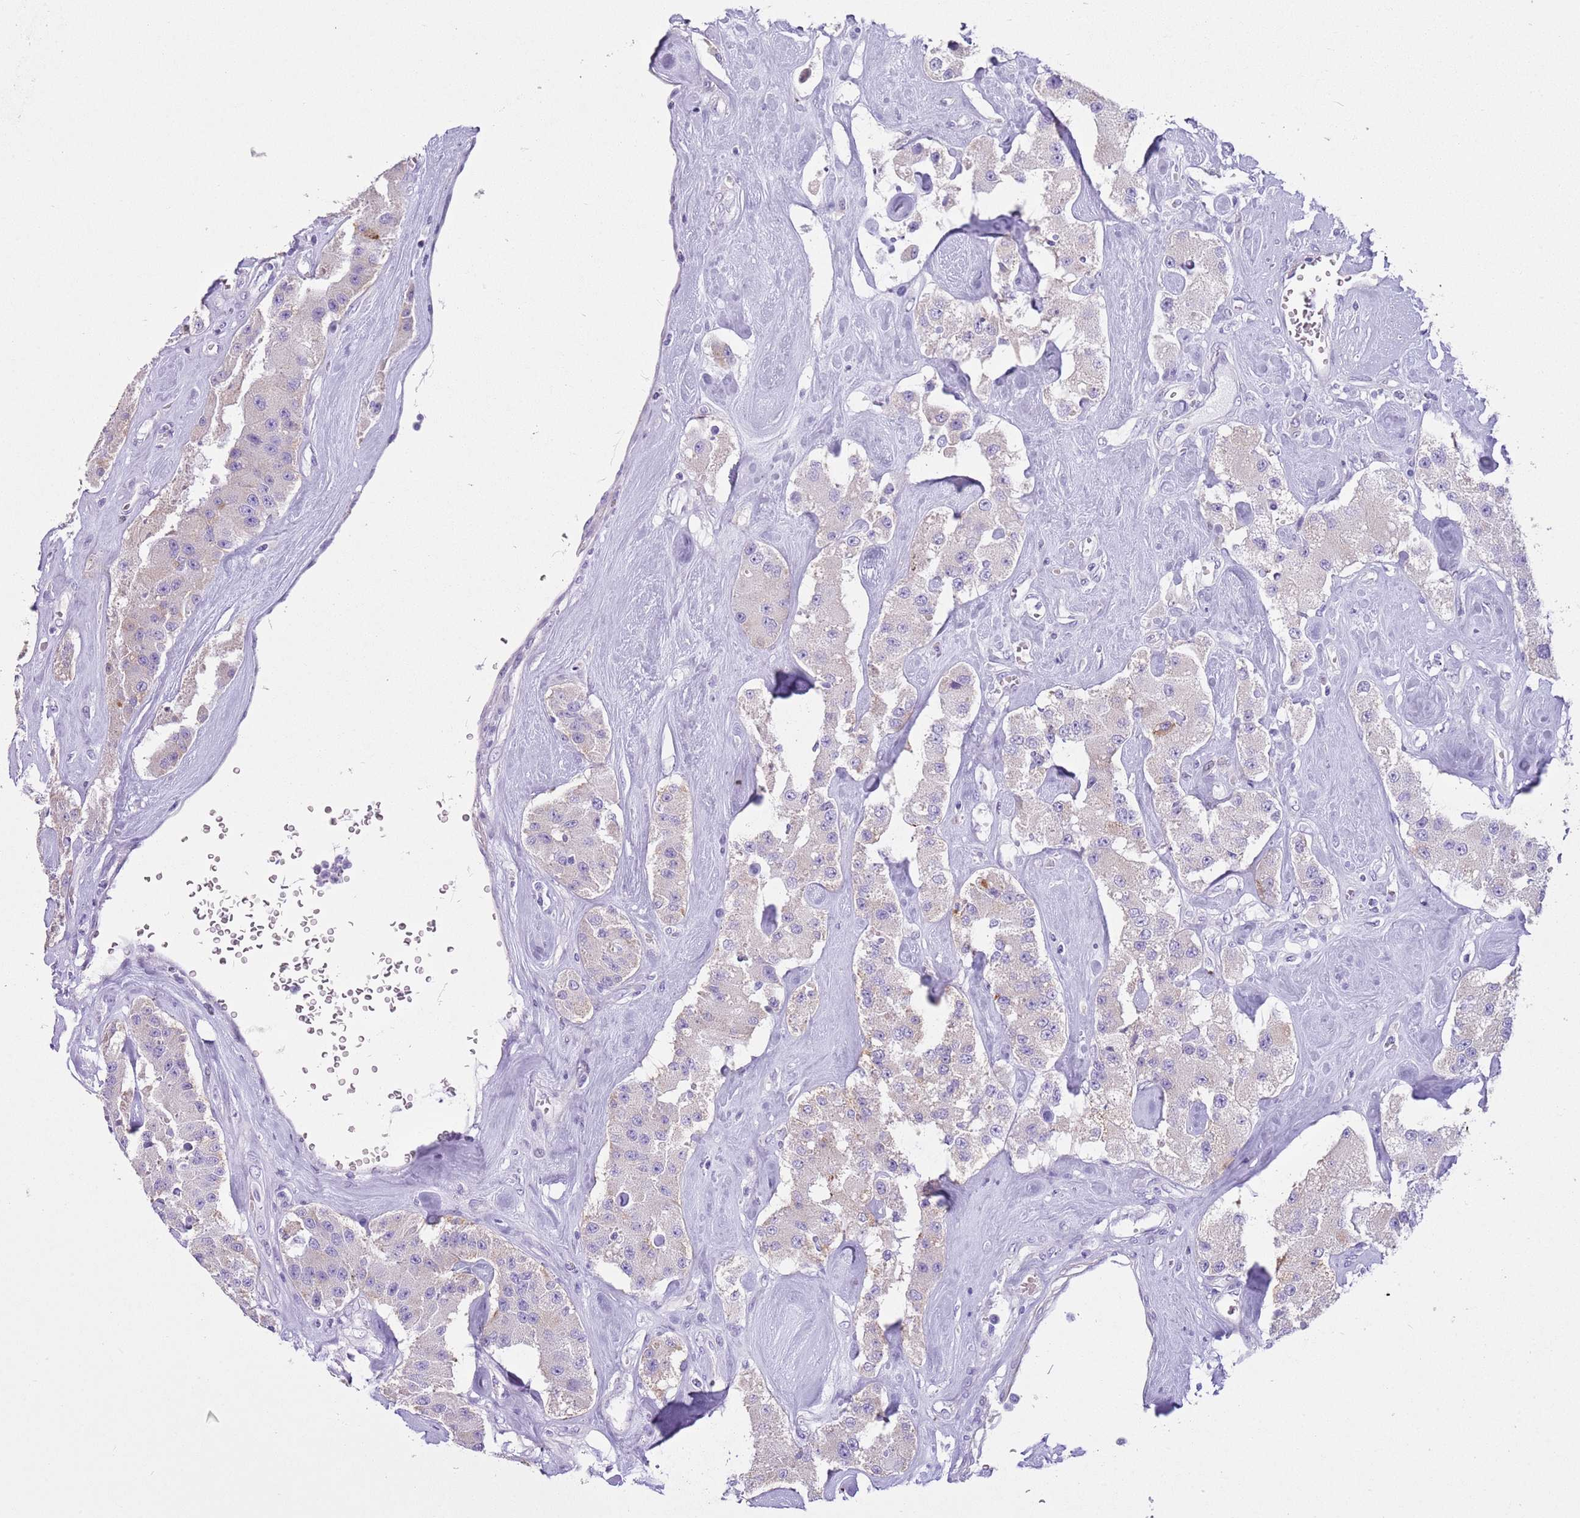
{"staining": {"intensity": "negative", "quantity": "none", "location": "none"}, "tissue": "carcinoid", "cell_type": "Tumor cells", "image_type": "cancer", "snomed": [{"axis": "morphology", "description": "Carcinoid, malignant, NOS"}, {"axis": "topography", "description": "Pancreas"}], "caption": "A high-resolution image shows immunohistochemistry staining of carcinoid, which shows no significant positivity in tumor cells.", "gene": "SLC7A14", "patient": {"sex": "male", "age": 41}}